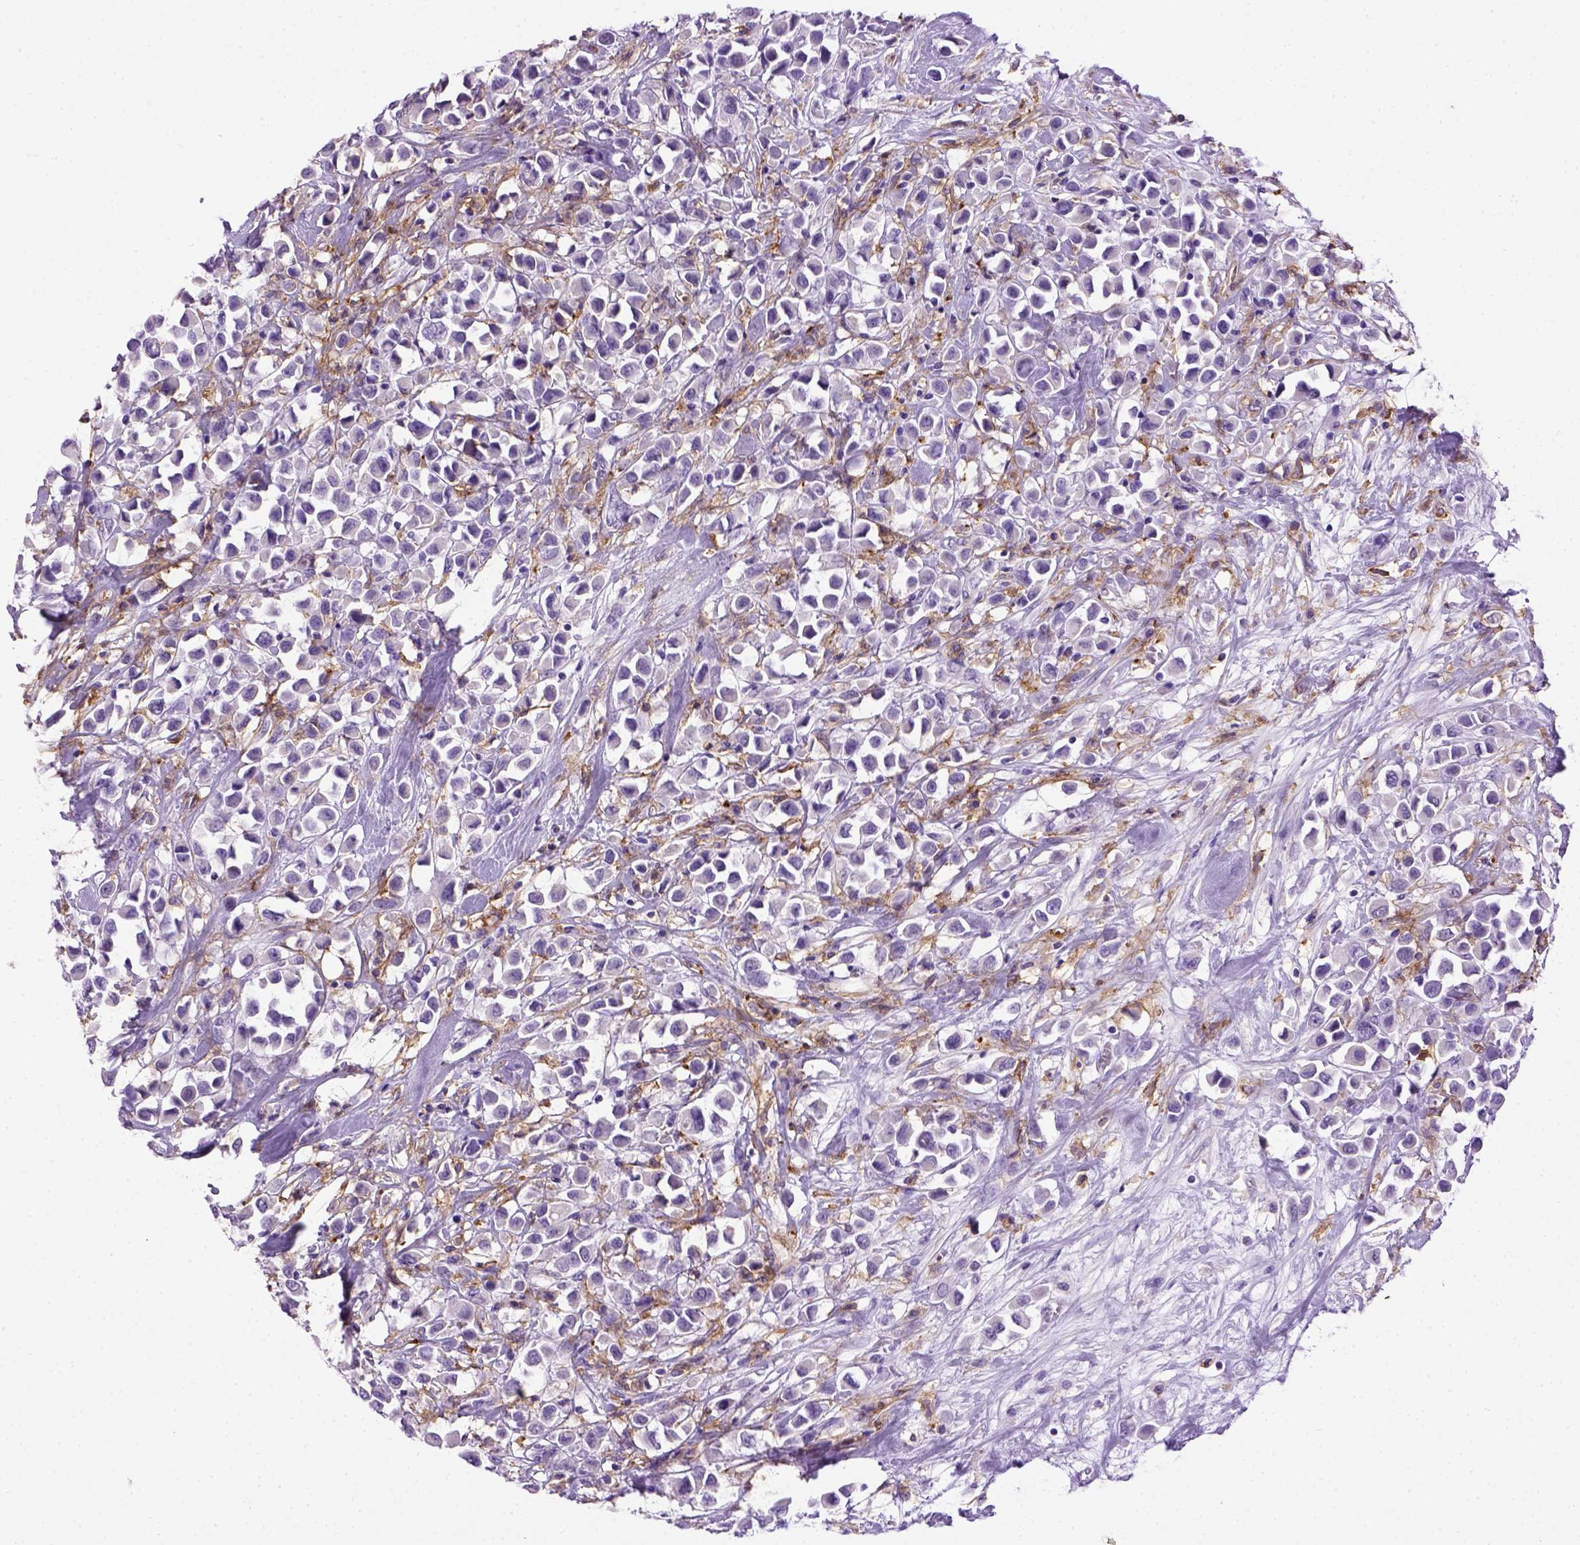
{"staining": {"intensity": "negative", "quantity": "none", "location": "none"}, "tissue": "breast cancer", "cell_type": "Tumor cells", "image_type": "cancer", "snomed": [{"axis": "morphology", "description": "Duct carcinoma"}, {"axis": "topography", "description": "Breast"}], "caption": "The histopathology image displays no staining of tumor cells in breast cancer. (Stains: DAB immunohistochemistry (IHC) with hematoxylin counter stain, Microscopy: brightfield microscopy at high magnification).", "gene": "ITGAX", "patient": {"sex": "female", "age": 61}}